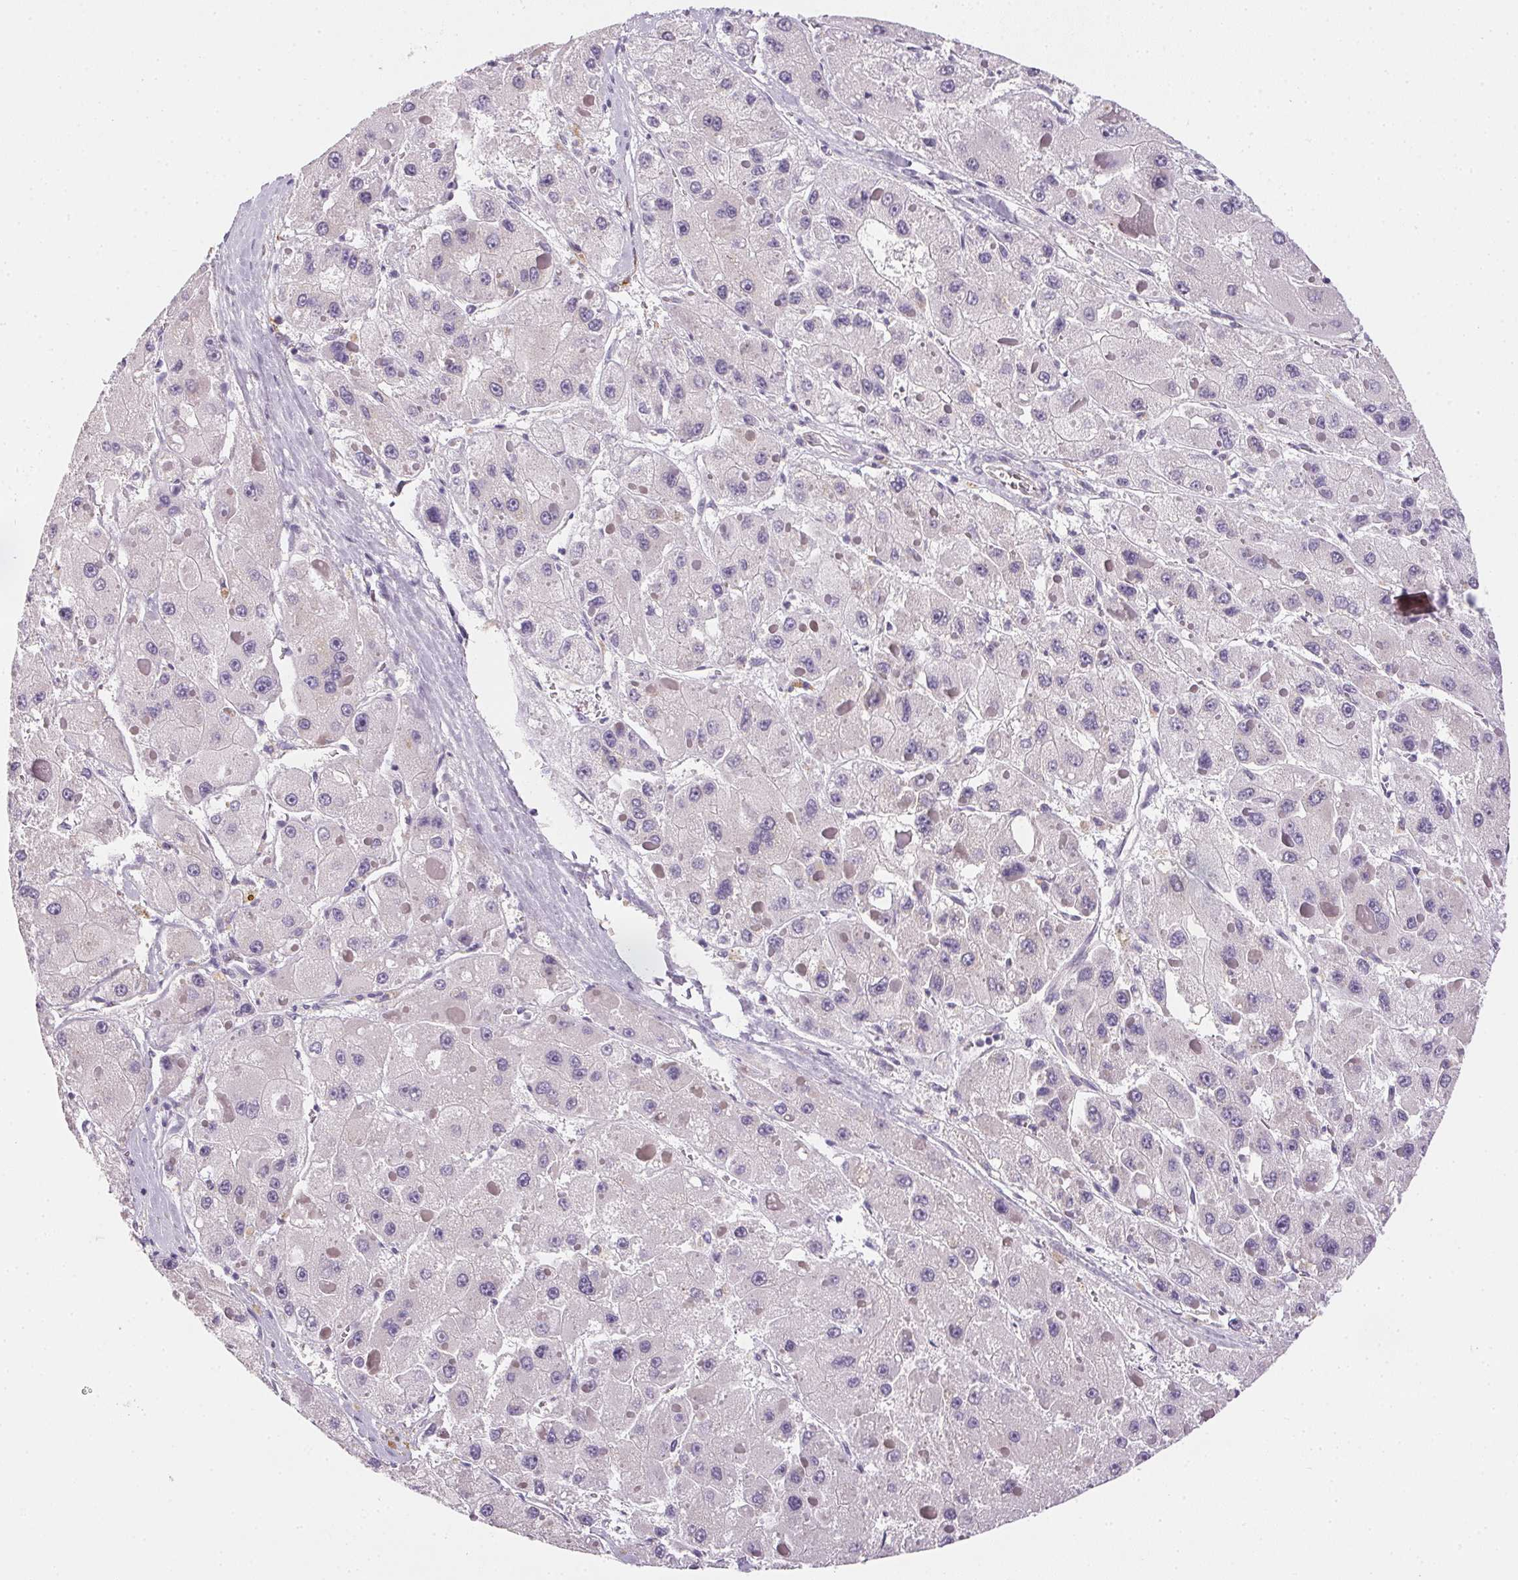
{"staining": {"intensity": "negative", "quantity": "none", "location": "none"}, "tissue": "liver cancer", "cell_type": "Tumor cells", "image_type": "cancer", "snomed": [{"axis": "morphology", "description": "Carcinoma, Hepatocellular, NOS"}, {"axis": "topography", "description": "Liver"}], "caption": "This is an IHC histopathology image of human liver cancer (hepatocellular carcinoma). There is no positivity in tumor cells.", "gene": "SMYD1", "patient": {"sex": "female", "age": 73}}